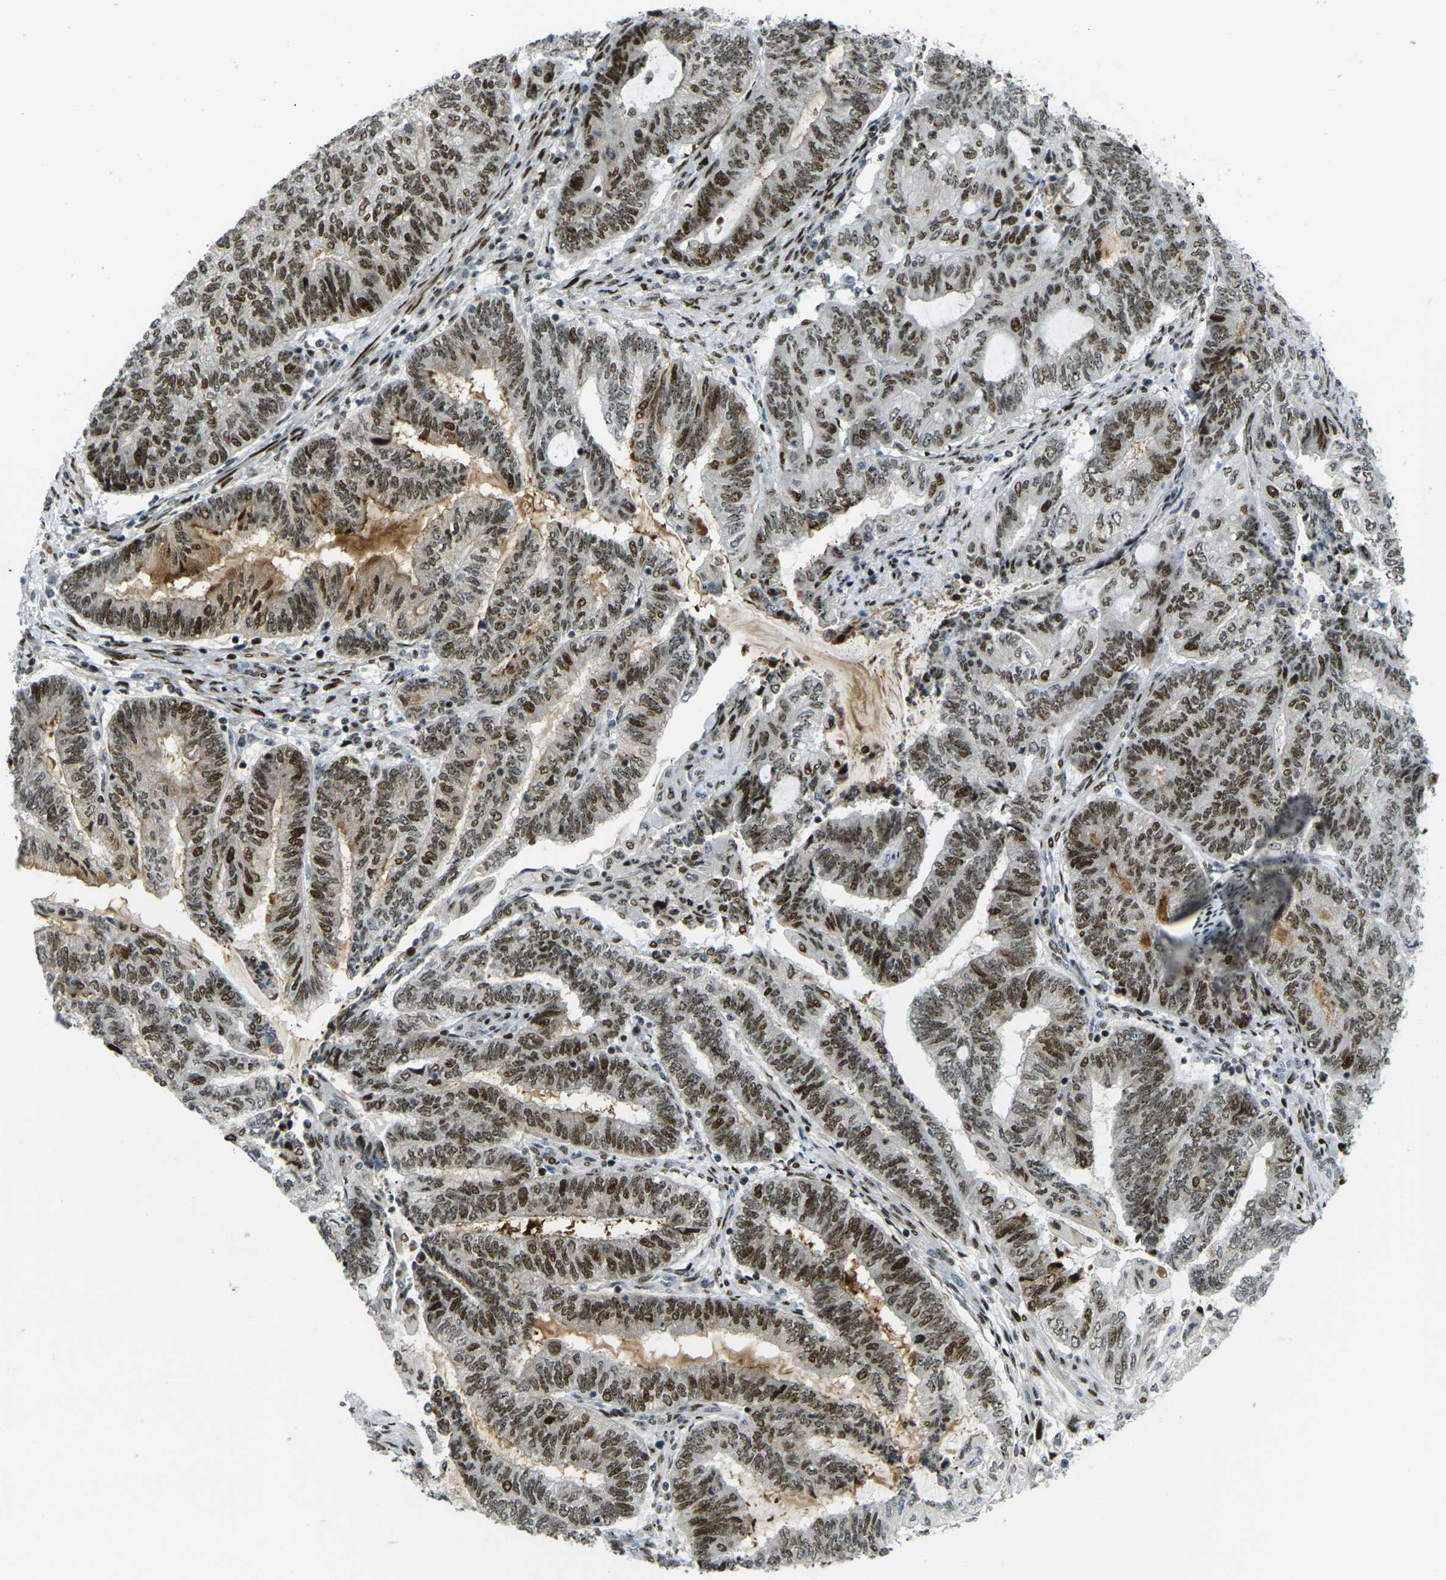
{"staining": {"intensity": "strong", "quantity": ">75%", "location": "nuclear"}, "tissue": "endometrial cancer", "cell_type": "Tumor cells", "image_type": "cancer", "snomed": [{"axis": "morphology", "description": "Adenocarcinoma, NOS"}, {"axis": "topography", "description": "Uterus"}, {"axis": "topography", "description": "Endometrium"}], "caption": "Immunohistochemistry of adenocarcinoma (endometrial) exhibits high levels of strong nuclear expression in approximately >75% of tumor cells.", "gene": "UBE2C", "patient": {"sex": "female", "age": 70}}